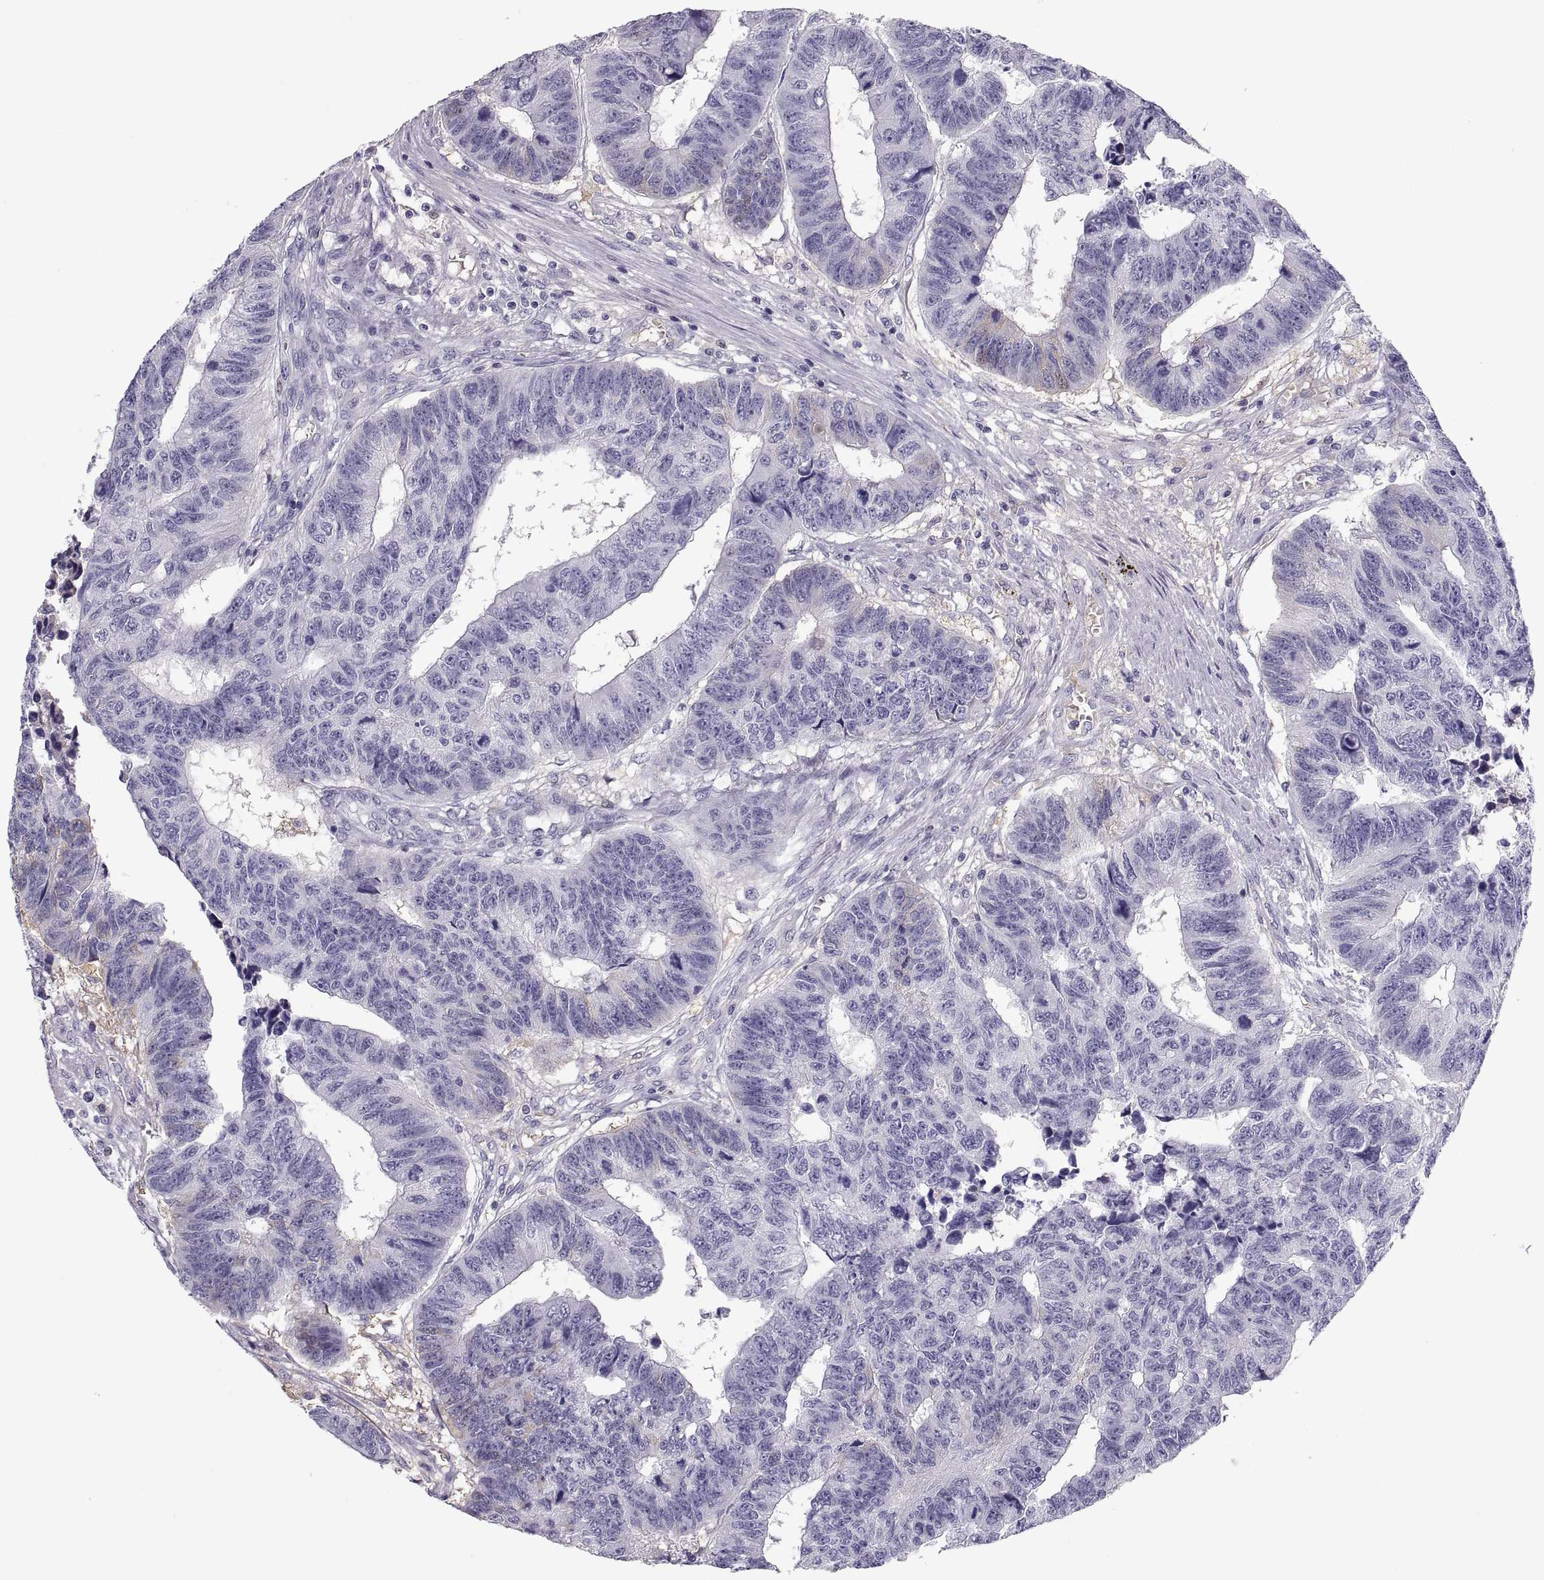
{"staining": {"intensity": "weak", "quantity": "<25%", "location": "cytoplasmic/membranous"}, "tissue": "colorectal cancer", "cell_type": "Tumor cells", "image_type": "cancer", "snomed": [{"axis": "morphology", "description": "Adenocarcinoma, NOS"}, {"axis": "topography", "description": "Rectum"}], "caption": "Tumor cells are negative for brown protein staining in colorectal adenocarcinoma.", "gene": "MAGEB2", "patient": {"sex": "female", "age": 85}}